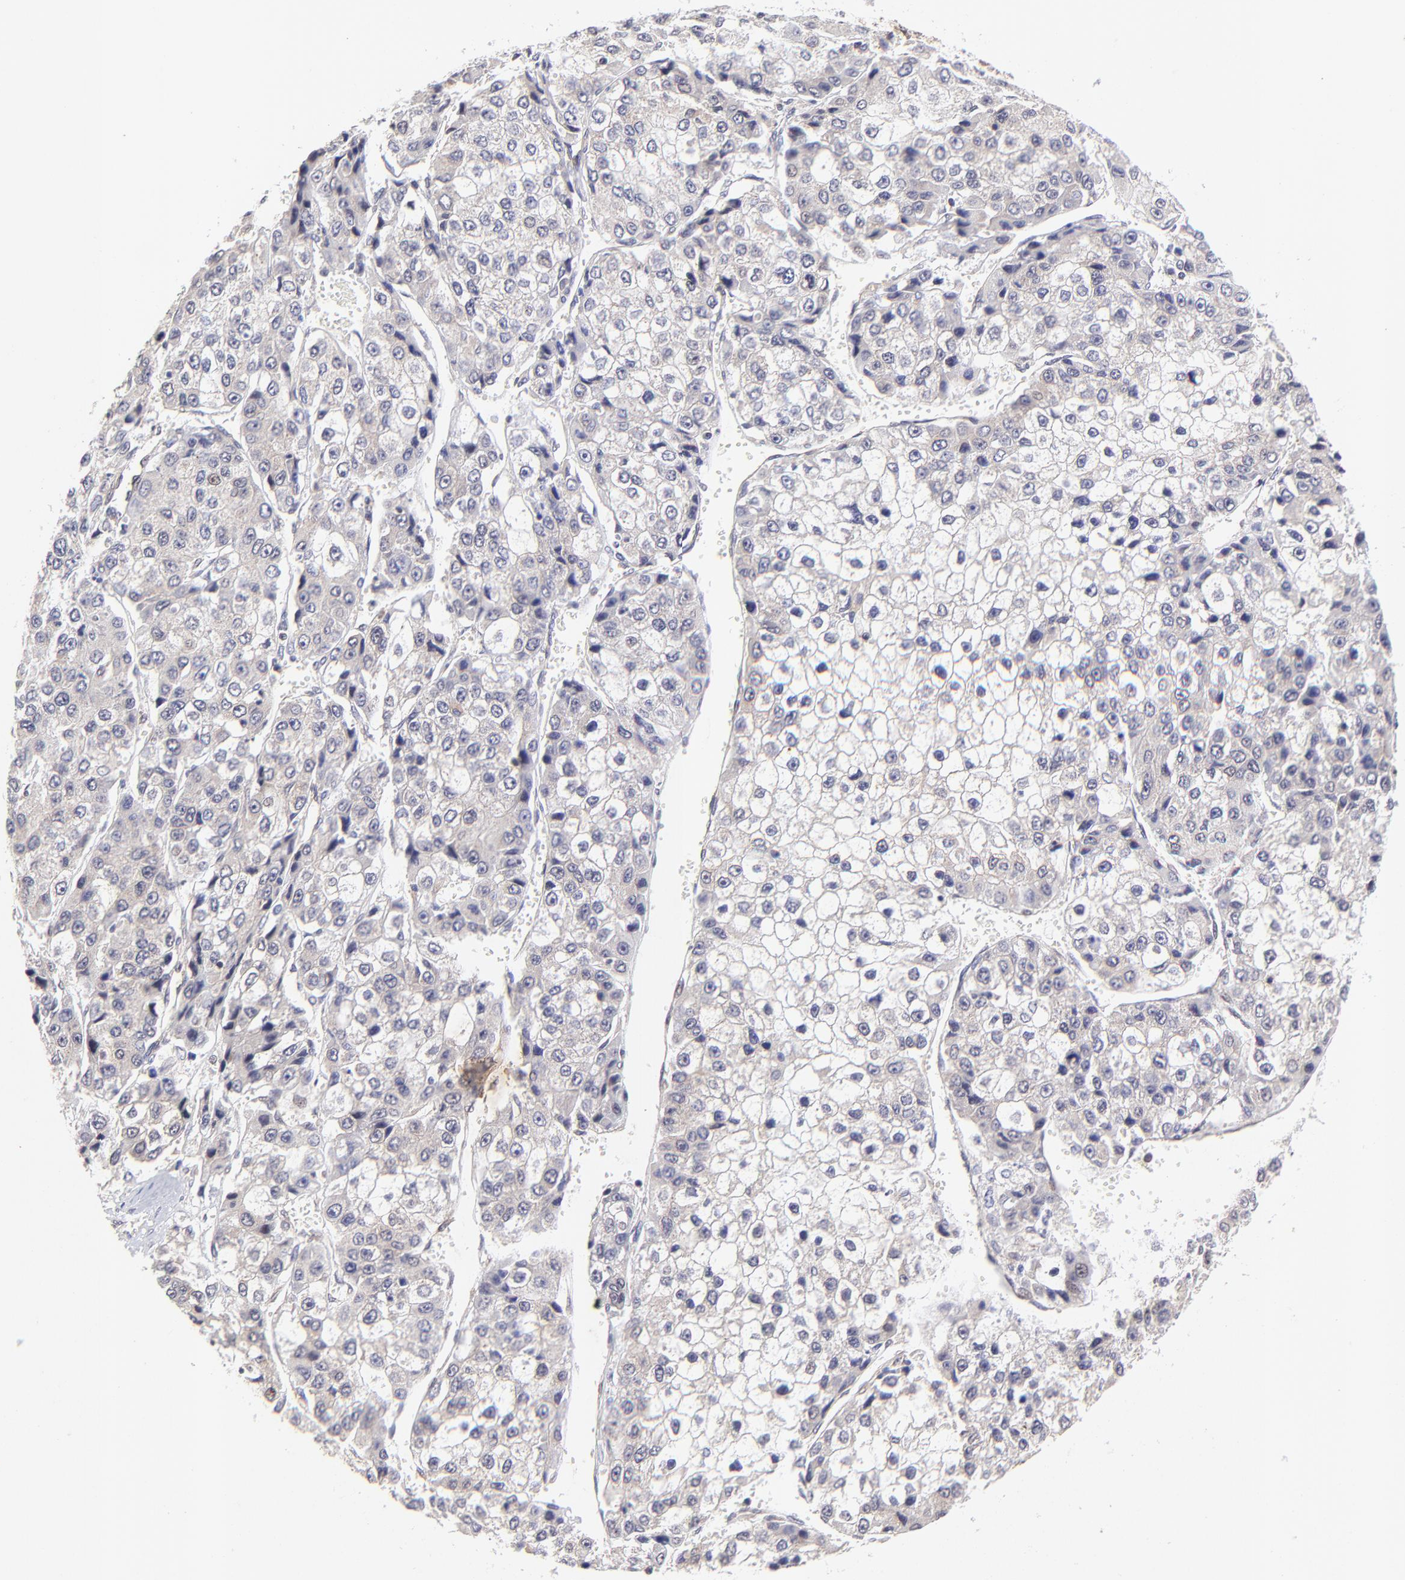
{"staining": {"intensity": "negative", "quantity": "none", "location": "none"}, "tissue": "liver cancer", "cell_type": "Tumor cells", "image_type": "cancer", "snomed": [{"axis": "morphology", "description": "Carcinoma, Hepatocellular, NOS"}, {"axis": "topography", "description": "Liver"}], "caption": "Human hepatocellular carcinoma (liver) stained for a protein using immunohistochemistry (IHC) shows no positivity in tumor cells.", "gene": "TNRC6B", "patient": {"sex": "female", "age": 66}}